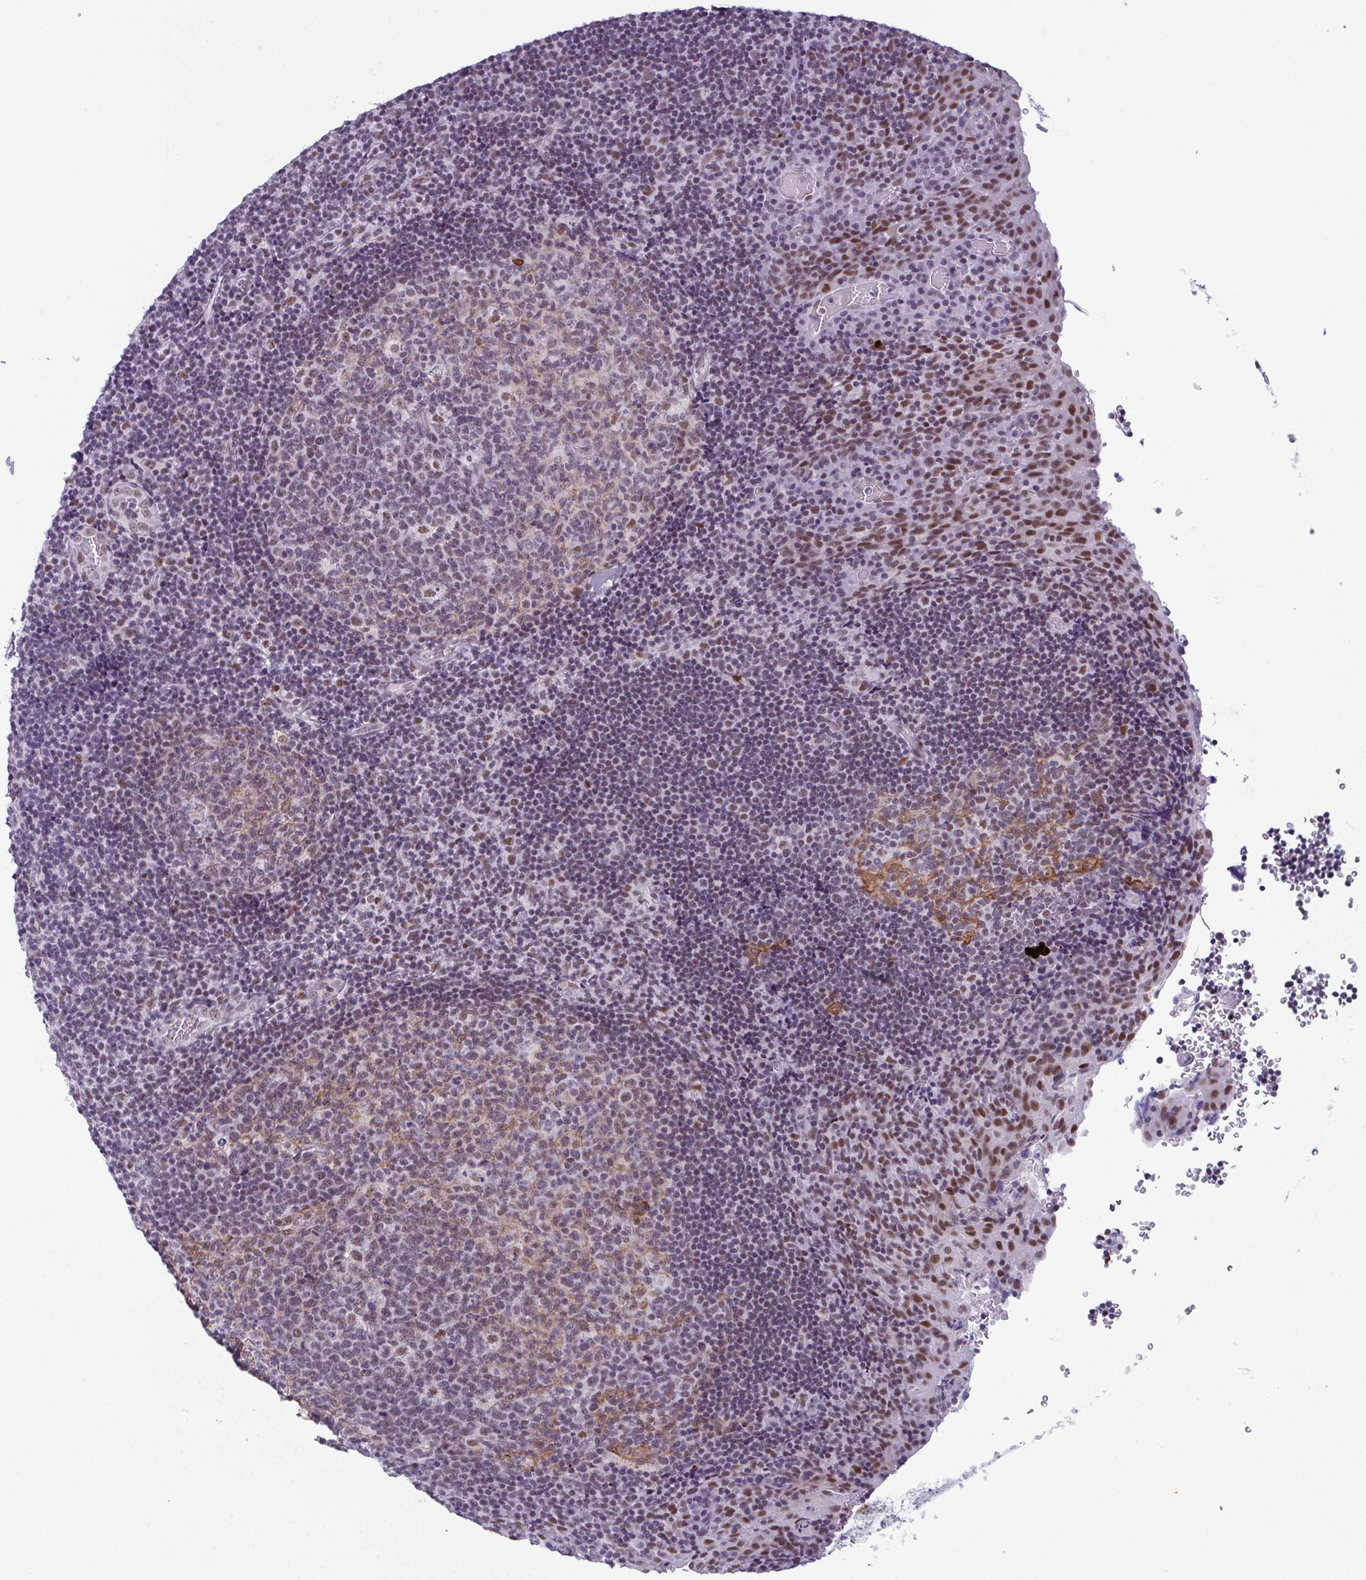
{"staining": {"intensity": "moderate", "quantity": "25%-75%", "location": "cytoplasmic/membranous,nuclear"}, "tissue": "tonsil", "cell_type": "Germinal center cells", "image_type": "normal", "snomed": [{"axis": "morphology", "description": "Normal tissue, NOS"}, {"axis": "topography", "description": "Tonsil"}], "caption": "Moderate cytoplasmic/membranous,nuclear protein staining is present in about 25%-75% of germinal center cells in tonsil. (Brightfield microscopy of DAB IHC at high magnification).", "gene": "RBM7", "patient": {"sex": "male", "age": 17}}